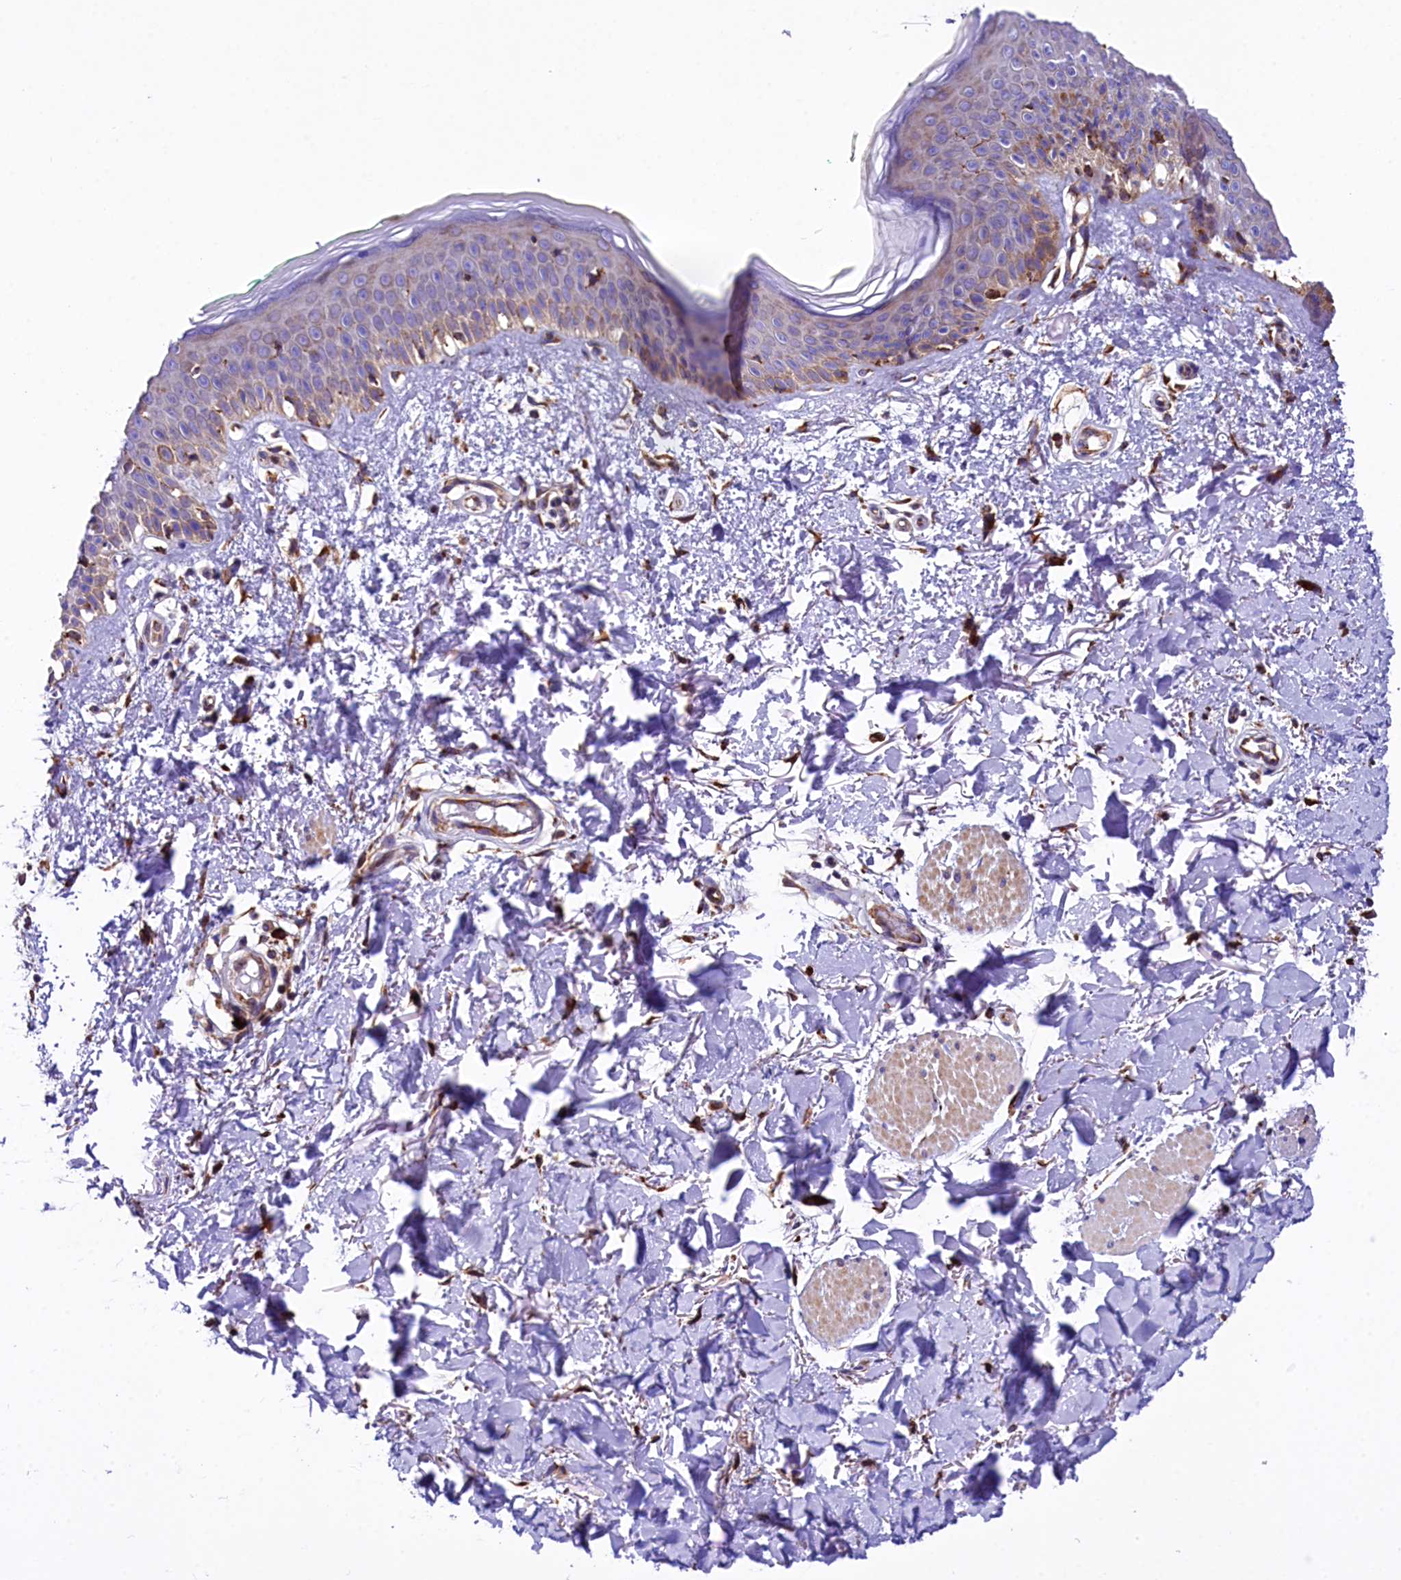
{"staining": {"intensity": "moderate", "quantity": "25%-75%", "location": "cytoplasmic/membranous"}, "tissue": "skin", "cell_type": "Fibroblasts", "image_type": "normal", "snomed": [{"axis": "morphology", "description": "Normal tissue, NOS"}, {"axis": "topography", "description": "Skin"}], "caption": "Immunohistochemistry (IHC) image of benign skin: skin stained using IHC displays medium levels of moderate protein expression localized specifically in the cytoplasmic/membranous of fibroblasts, appearing as a cytoplasmic/membranous brown color.", "gene": "CAPS2", "patient": {"sex": "male", "age": 62}}